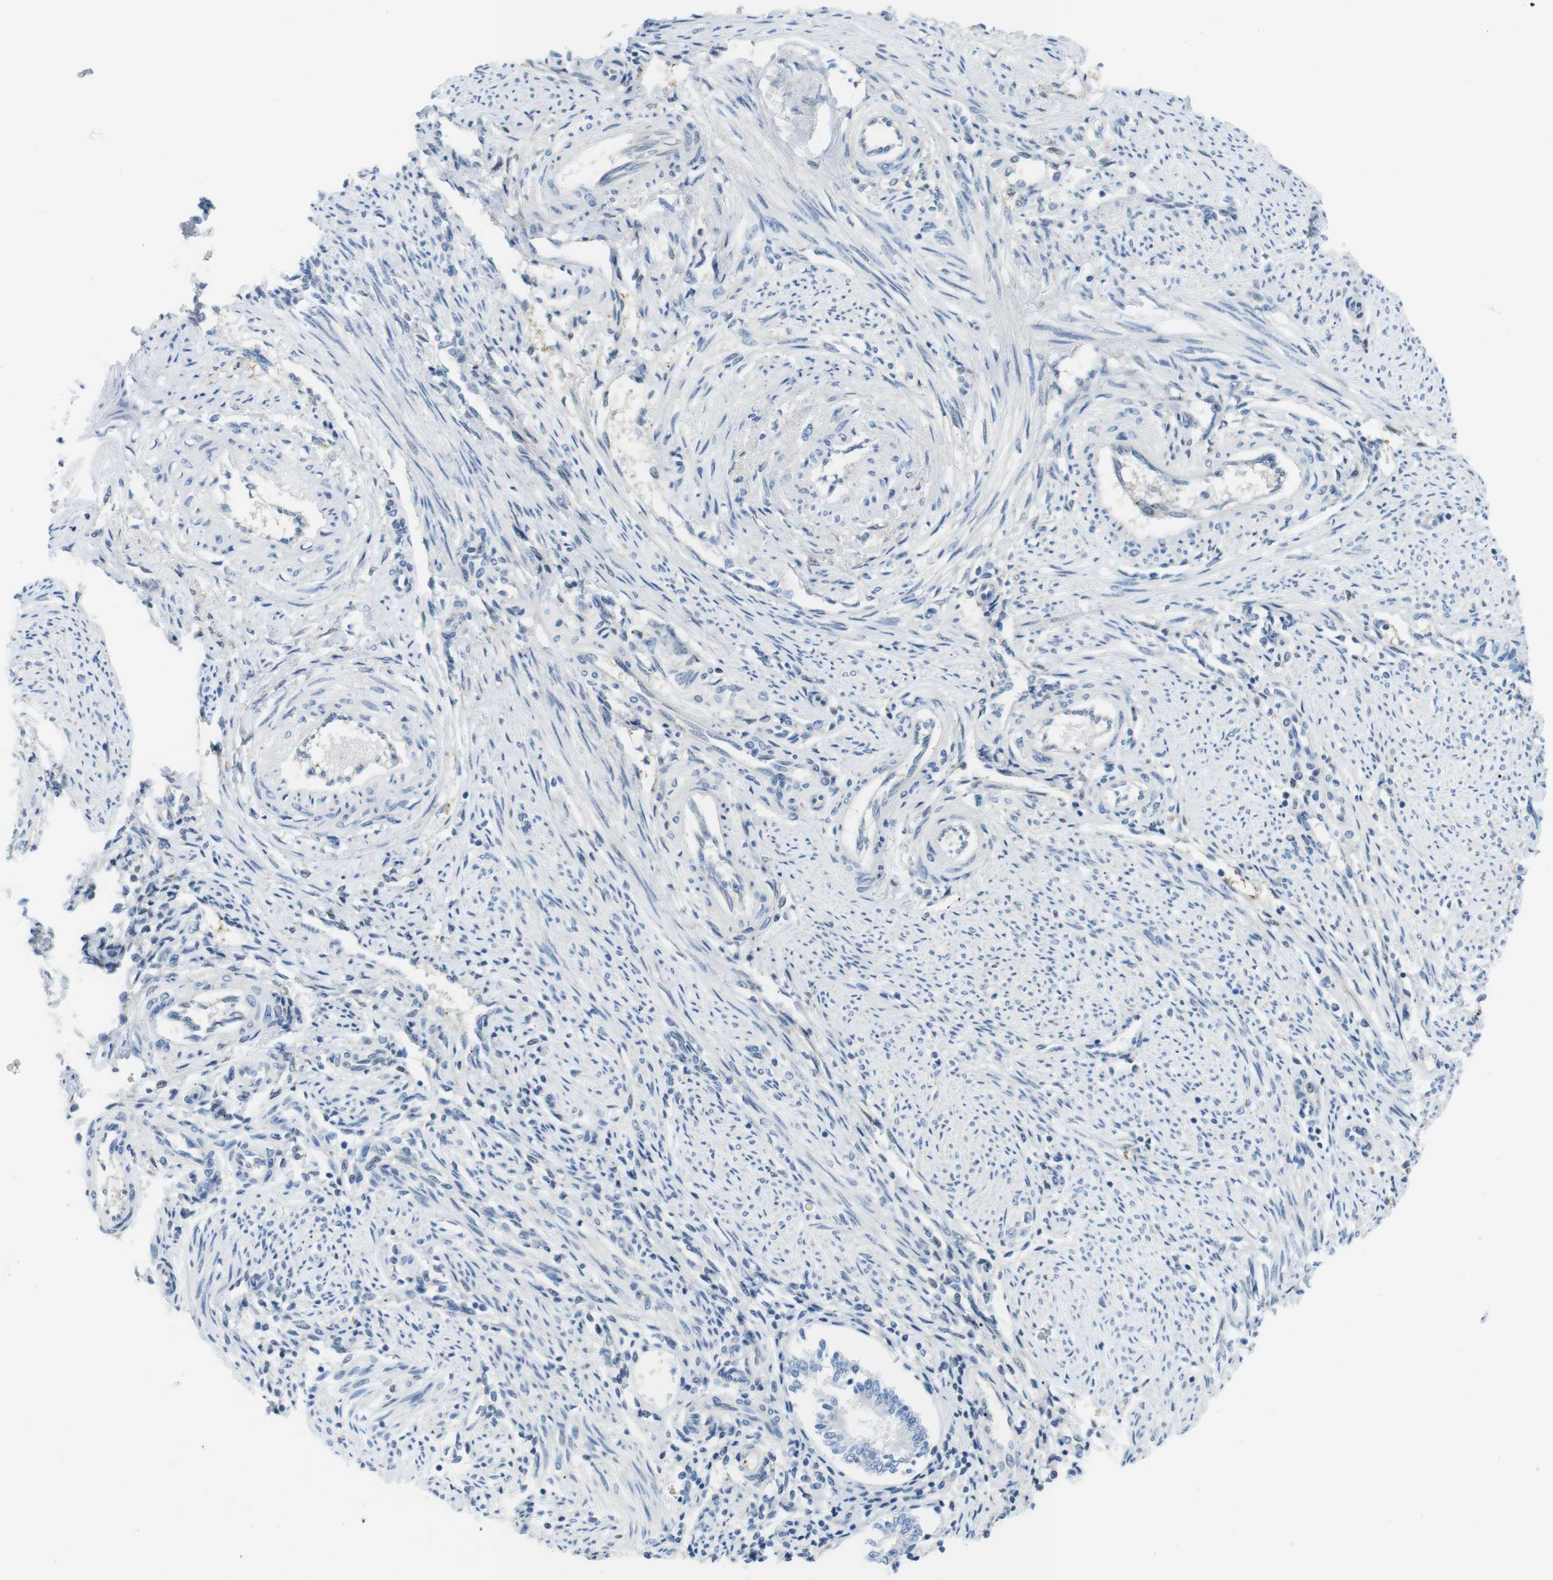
{"staining": {"intensity": "negative", "quantity": "none", "location": "none"}, "tissue": "endometrium", "cell_type": "Cells in endometrial stroma", "image_type": "normal", "snomed": [{"axis": "morphology", "description": "Normal tissue, NOS"}, {"axis": "topography", "description": "Endometrium"}], "caption": "IHC of benign human endometrium displays no positivity in cells in endometrial stroma. (Immunohistochemistry, brightfield microscopy, high magnification).", "gene": "CASP2", "patient": {"sex": "female", "age": 42}}